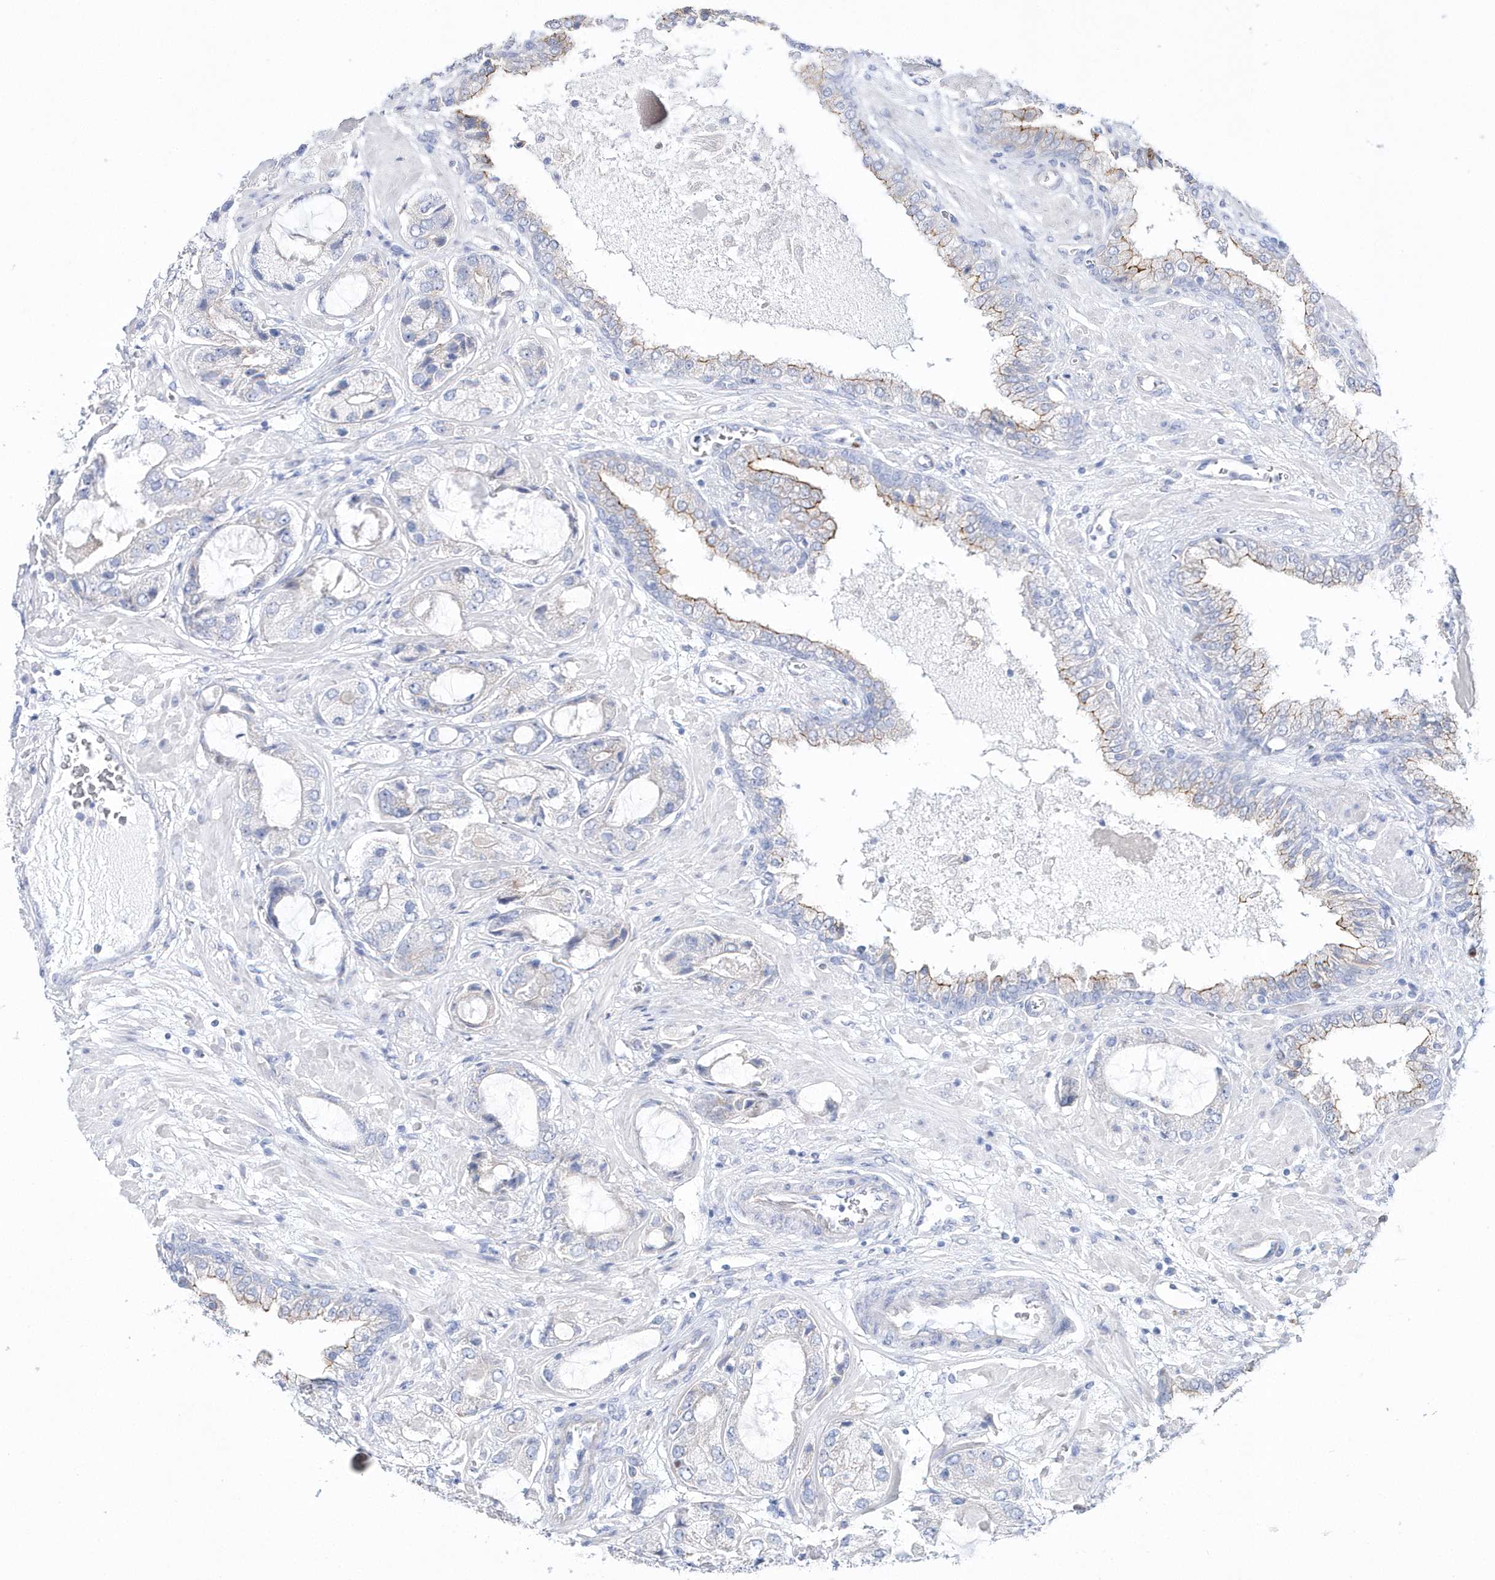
{"staining": {"intensity": "negative", "quantity": "none", "location": "none"}, "tissue": "prostate cancer", "cell_type": "Tumor cells", "image_type": "cancer", "snomed": [{"axis": "morphology", "description": "Adenocarcinoma, High grade"}, {"axis": "topography", "description": "Prostate"}], "caption": "Prostate high-grade adenocarcinoma was stained to show a protein in brown. There is no significant expression in tumor cells.", "gene": "TMCO6", "patient": {"sex": "male", "age": 59}}